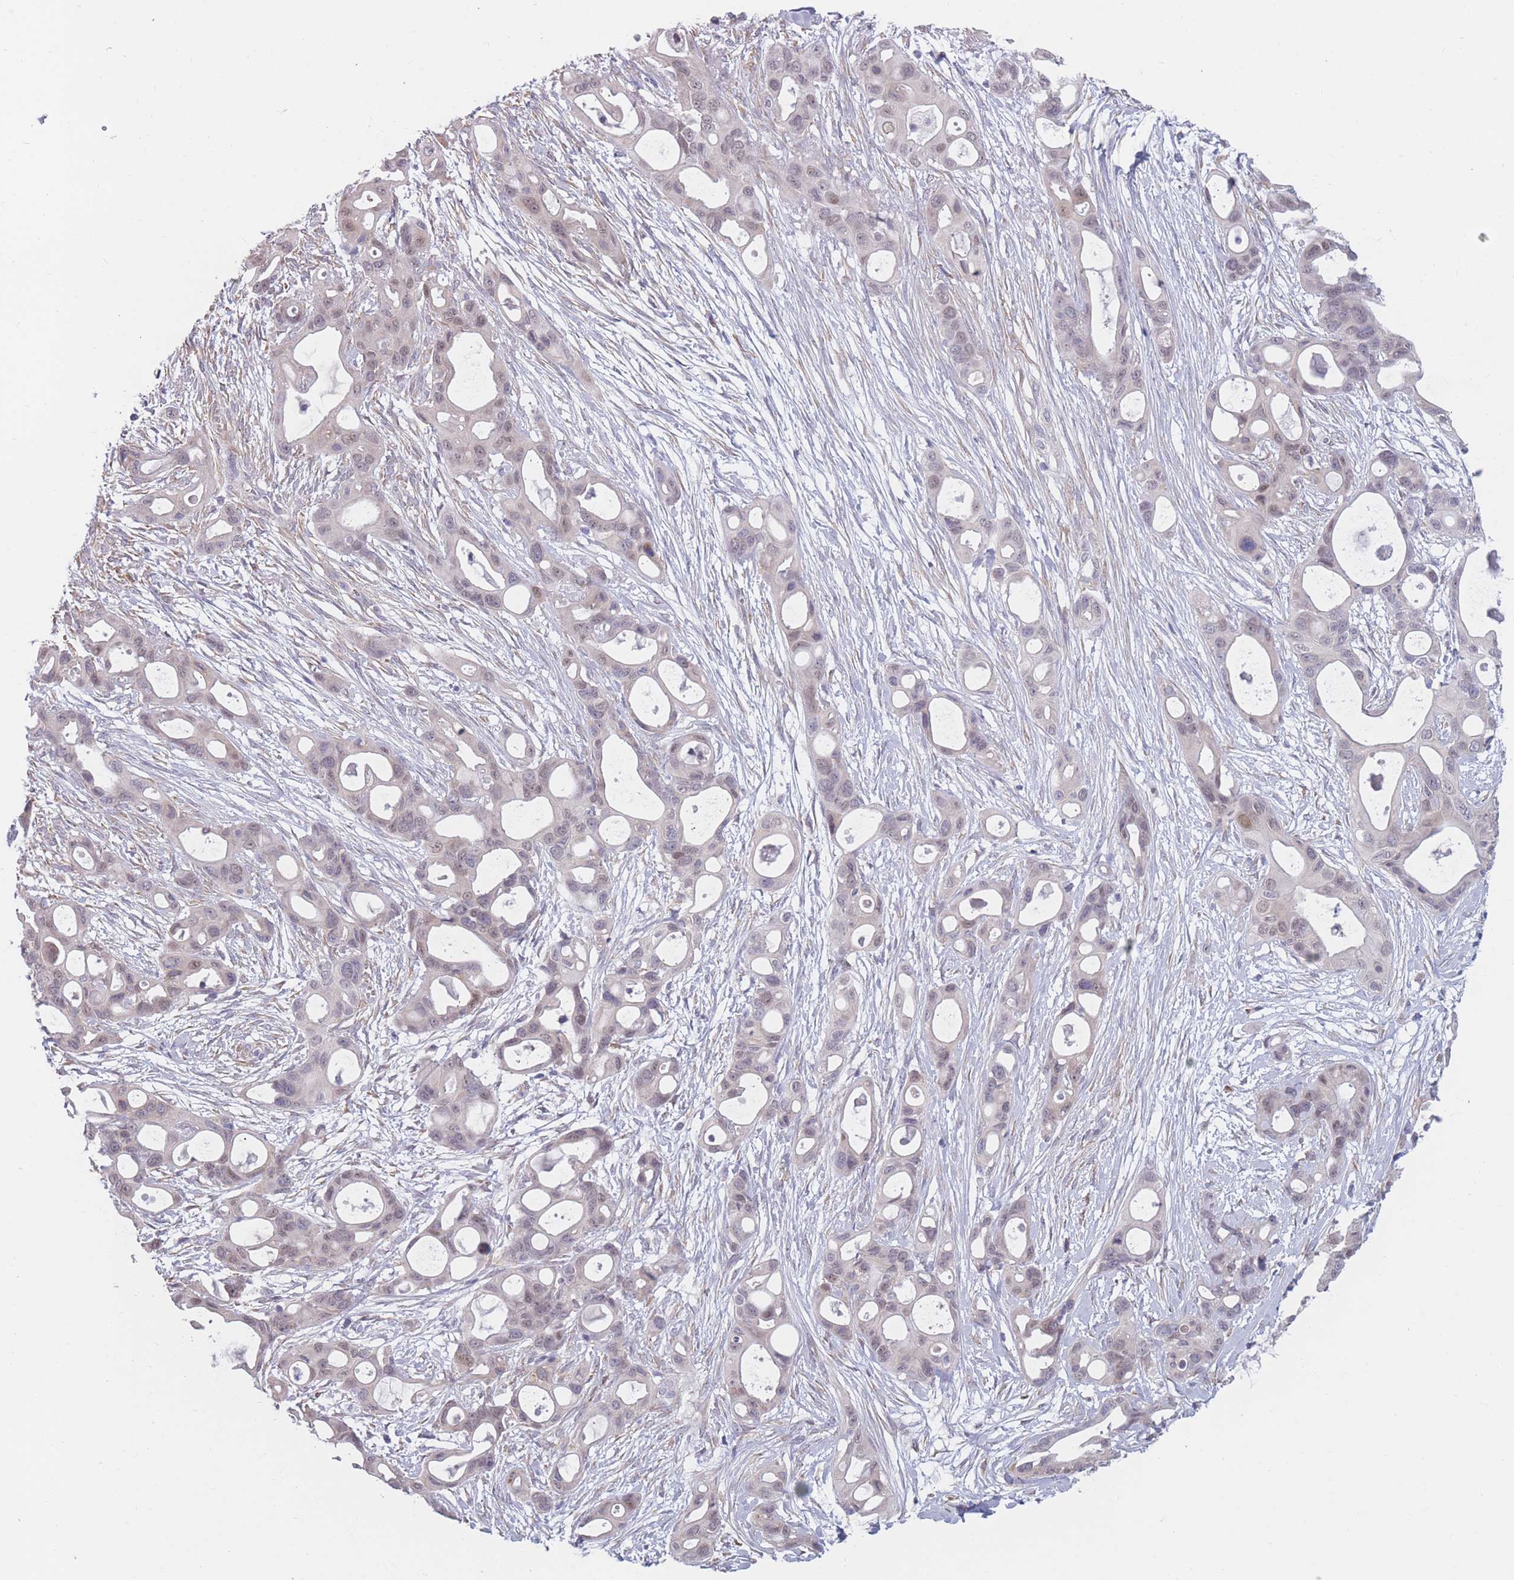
{"staining": {"intensity": "negative", "quantity": "none", "location": "none"}, "tissue": "ovarian cancer", "cell_type": "Tumor cells", "image_type": "cancer", "snomed": [{"axis": "morphology", "description": "Cystadenocarcinoma, mucinous, NOS"}, {"axis": "topography", "description": "Ovary"}], "caption": "Protein analysis of ovarian cancer (mucinous cystadenocarcinoma) reveals no significant positivity in tumor cells.", "gene": "COL27A1", "patient": {"sex": "female", "age": 70}}